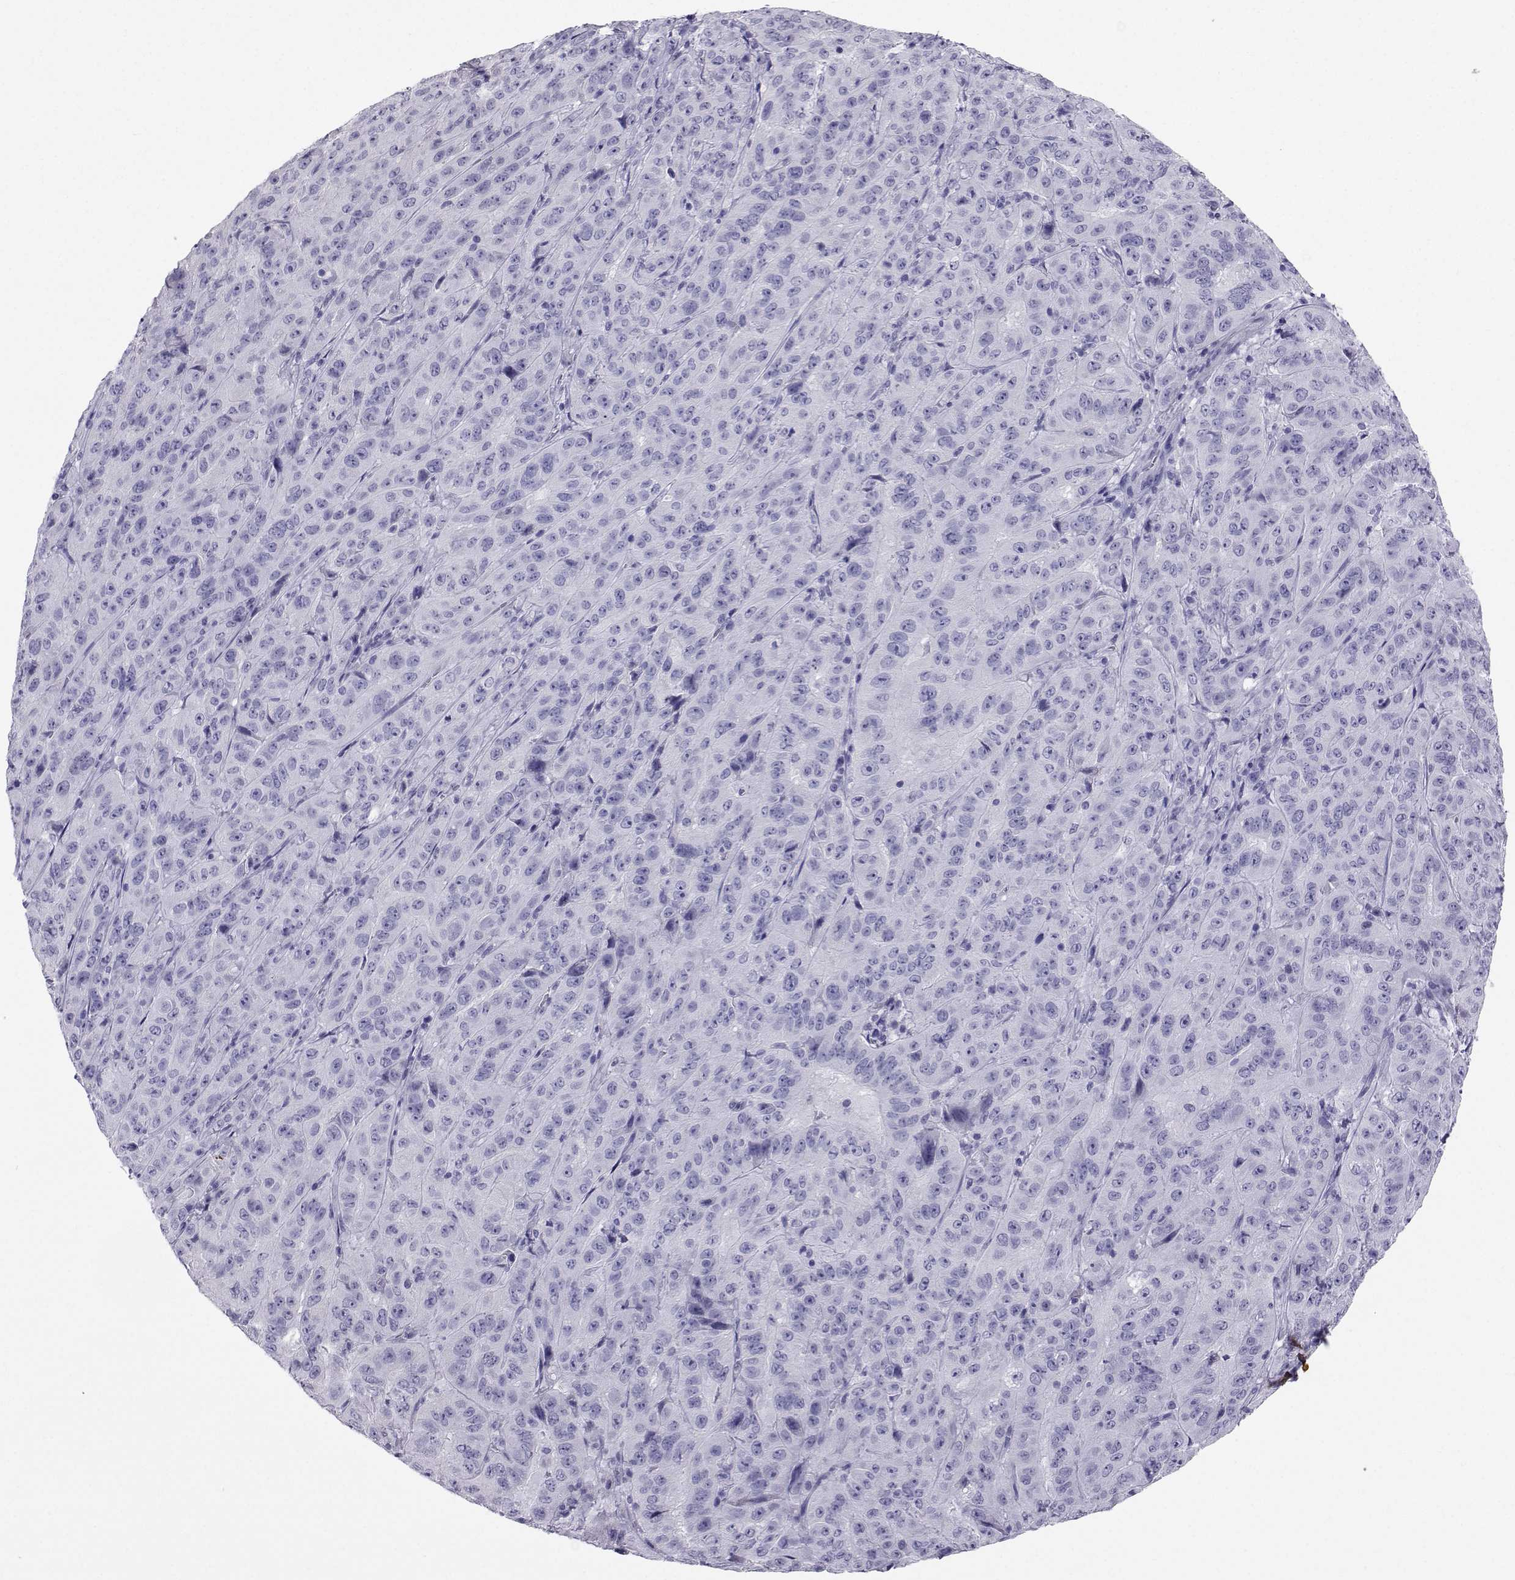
{"staining": {"intensity": "negative", "quantity": "none", "location": "none"}, "tissue": "pancreatic cancer", "cell_type": "Tumor cells", "image_type": "cancer", "snomed": [{"axis": "morphology", "description": "Adenocarcinoma, NOS"}, {"axis": "topography", "description": "Pancreas"}], "caption": "Immunohistochemistry histopathology image of human adenocarcinoma (pancreatic) stained for a protein (brown), which shows no positivity in tumor cells.", "gene": "PLIN4", "patient": {"sex": "male", "age": 63}}